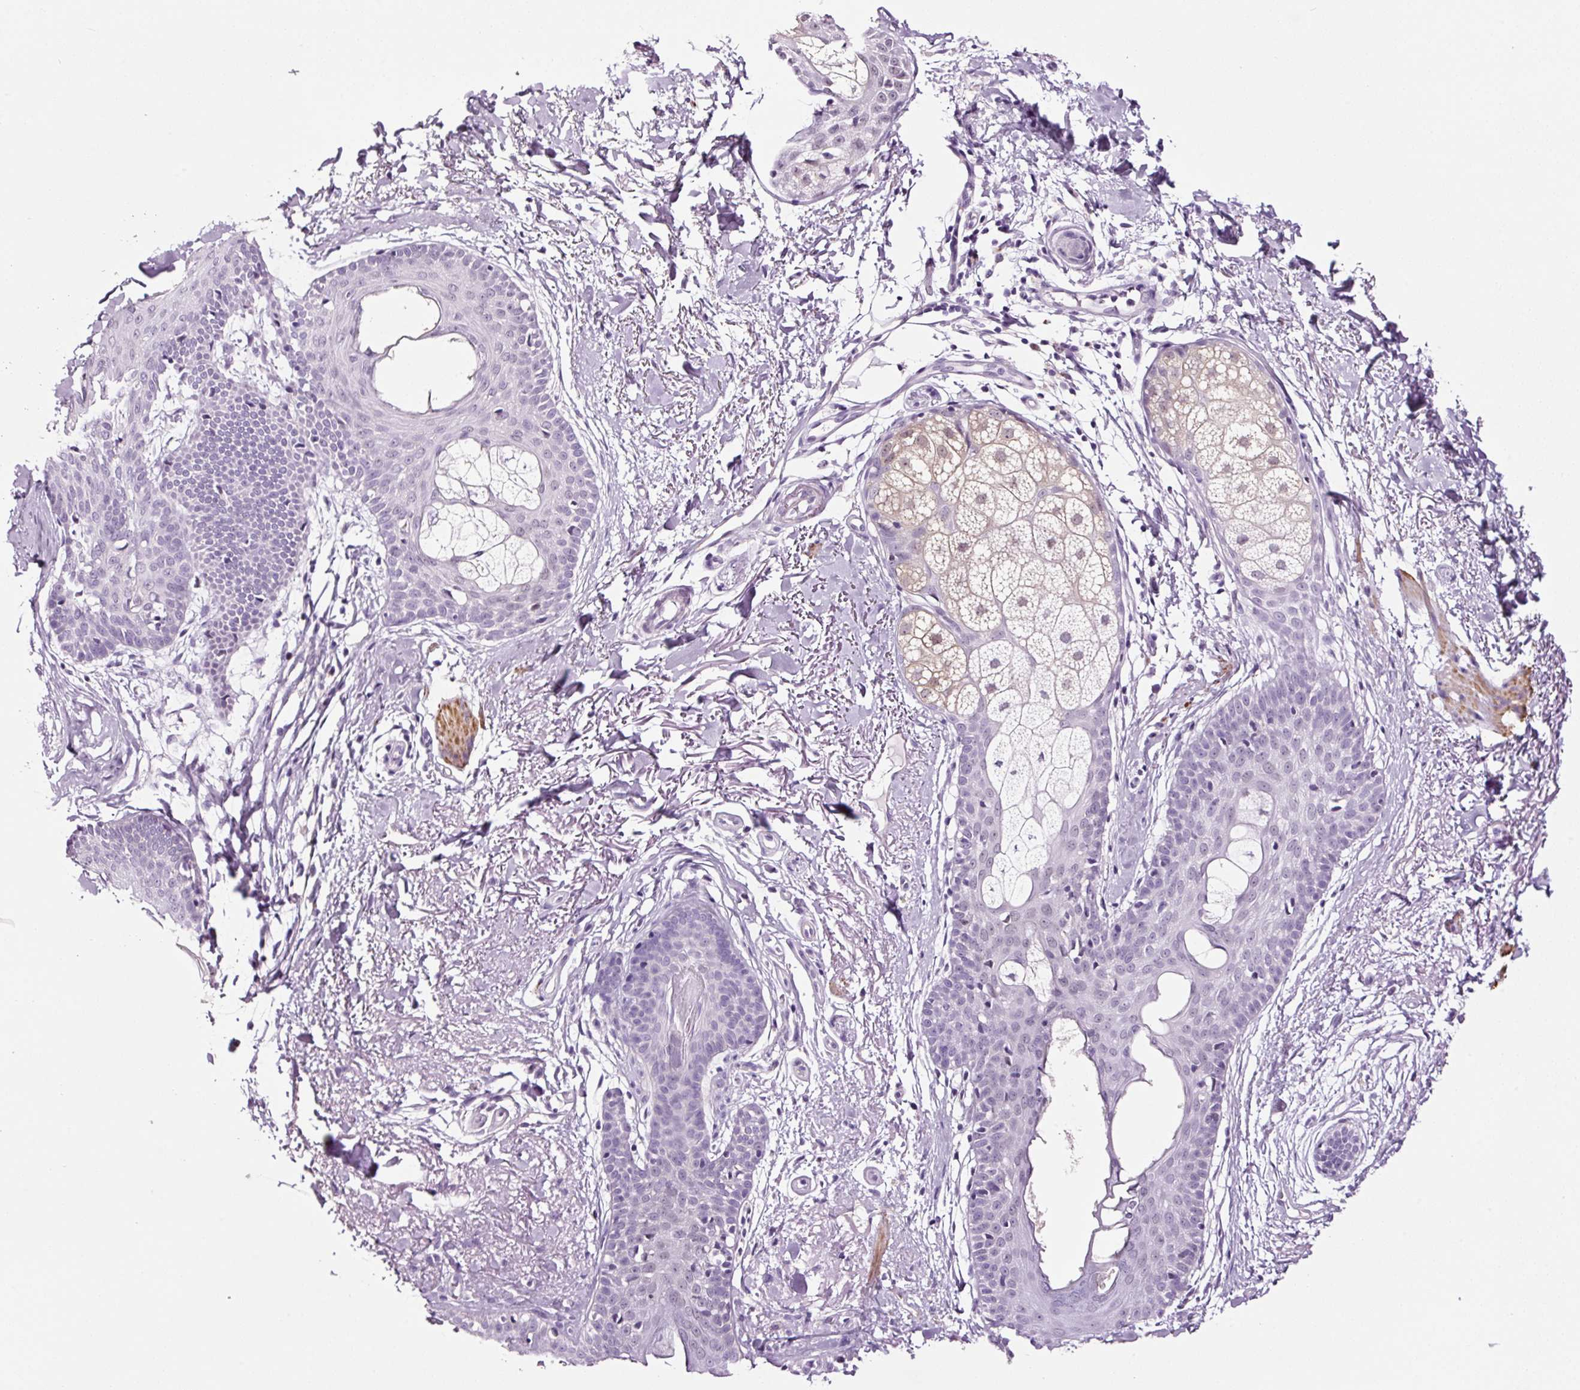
{"staining": {"intensity": "negative", "quantity": "none", "location": "none"}, "tissue": "skin cancer", "cell_type": "Tumor cells", "image_type": "cancer", "snomed": [{"axis": "morphology", "description": "Basal cell carcinoma"}, {"axis": "topography", "description": "Skin"}], "caption": "A high-resolution micrograph shows IHC staining of basal cell carcinoma (skin), which reveals no significant positivity in tumor cells. The staining was performed using DAB to visualize the protein expression in brown, while the nuclei were stained in blue with hematoxylin (Magnification: 20x).", "gene": "RTF2", "patient": {"sex": "female", "age": 61}}